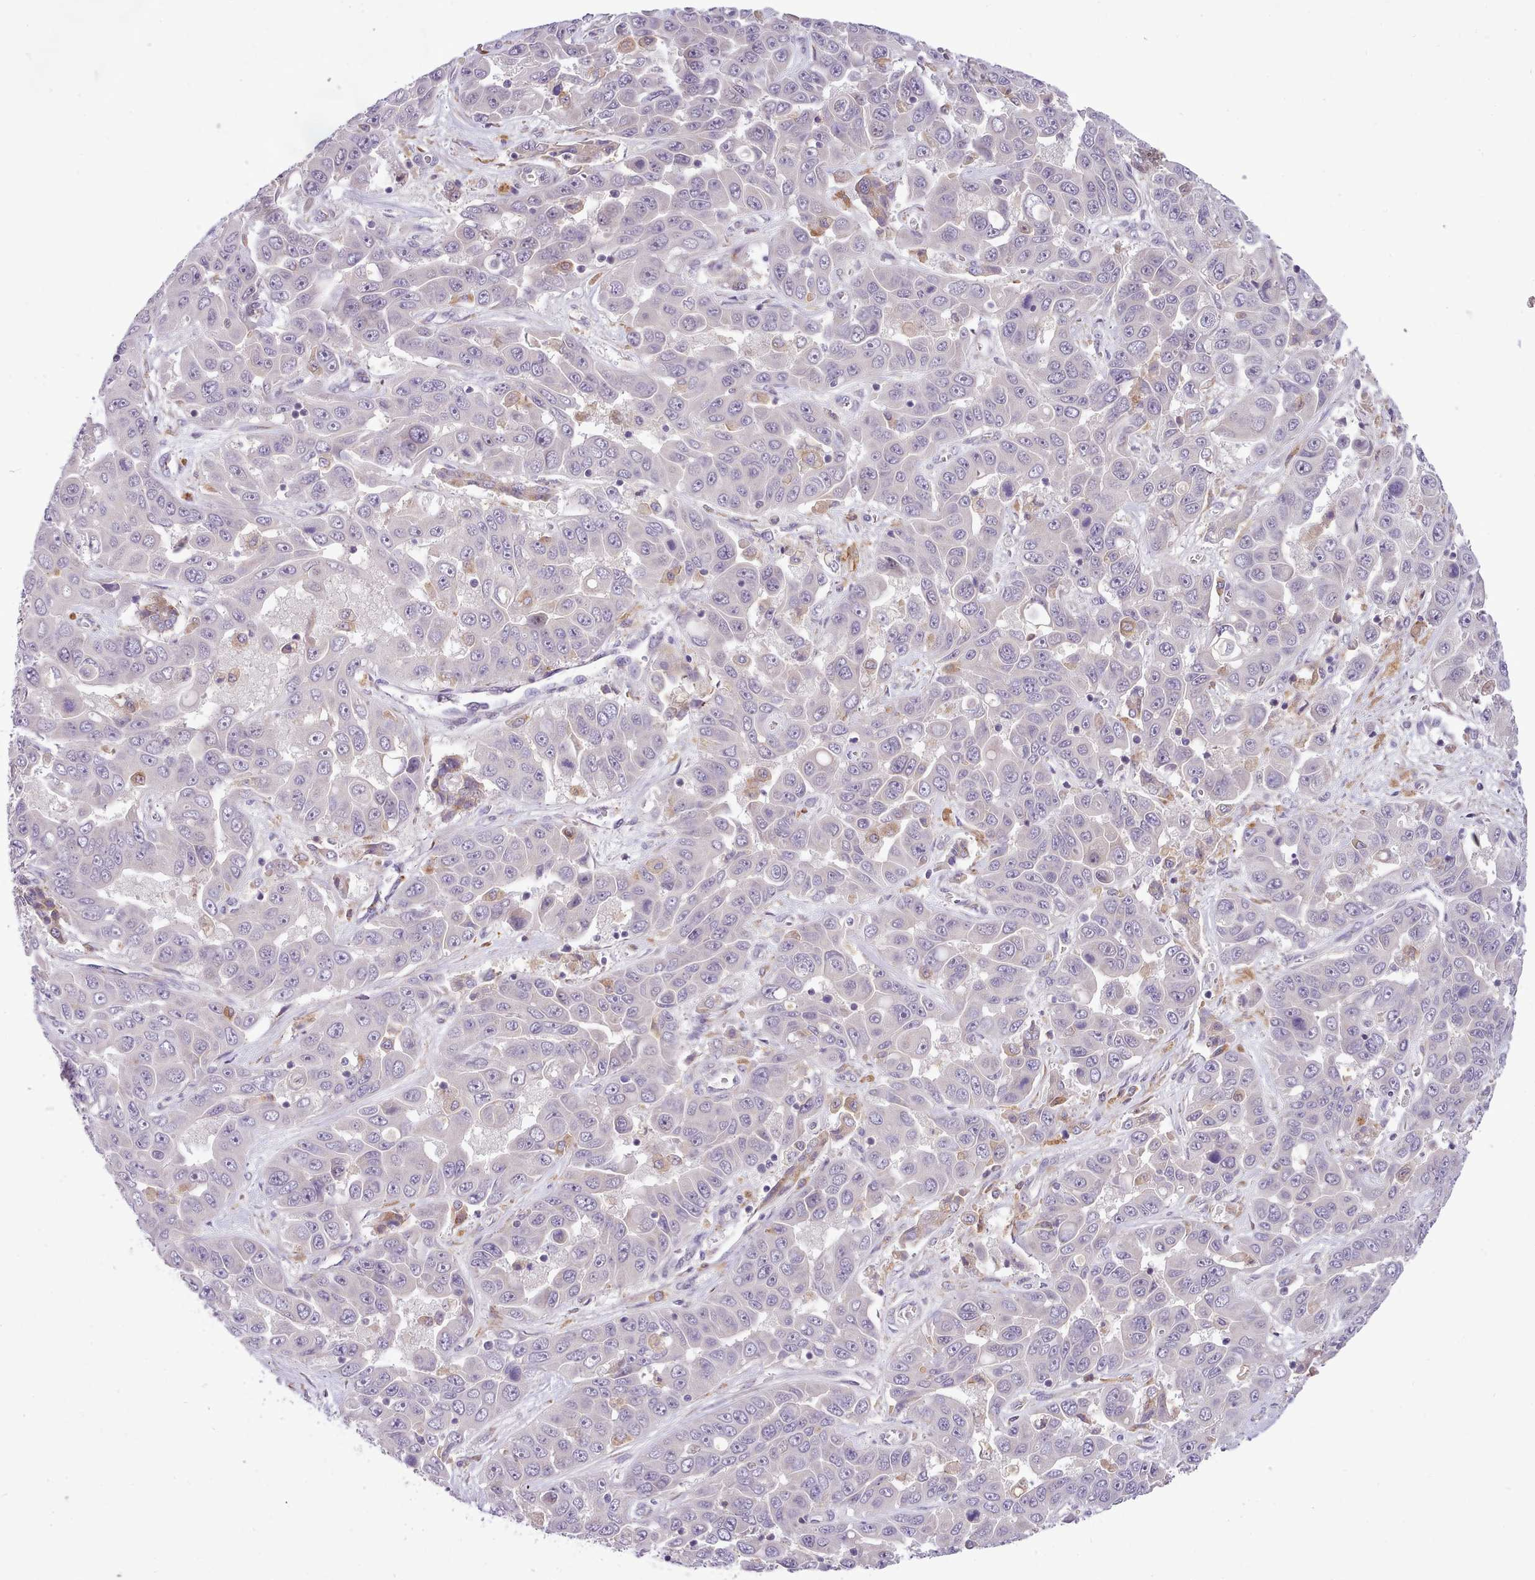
{"staining": {"intensity": "negative", "quantity": "none", "location": "none"}, "tissue": "liver cancer", "cell_type": "Tumor cells", "image_type": "cancer", "snomed": [{"axis": "morphology", "description": "Cholangiocarcinoma"}, {"axis": "topography", "description": "Liver"}], "caption": "The photomicrograph reveals no staining of tumor cells in liver cancer (cholangiocarcinoma).", "gene": "FAM83E", "patient": {"sex": "female", "age": 52}}